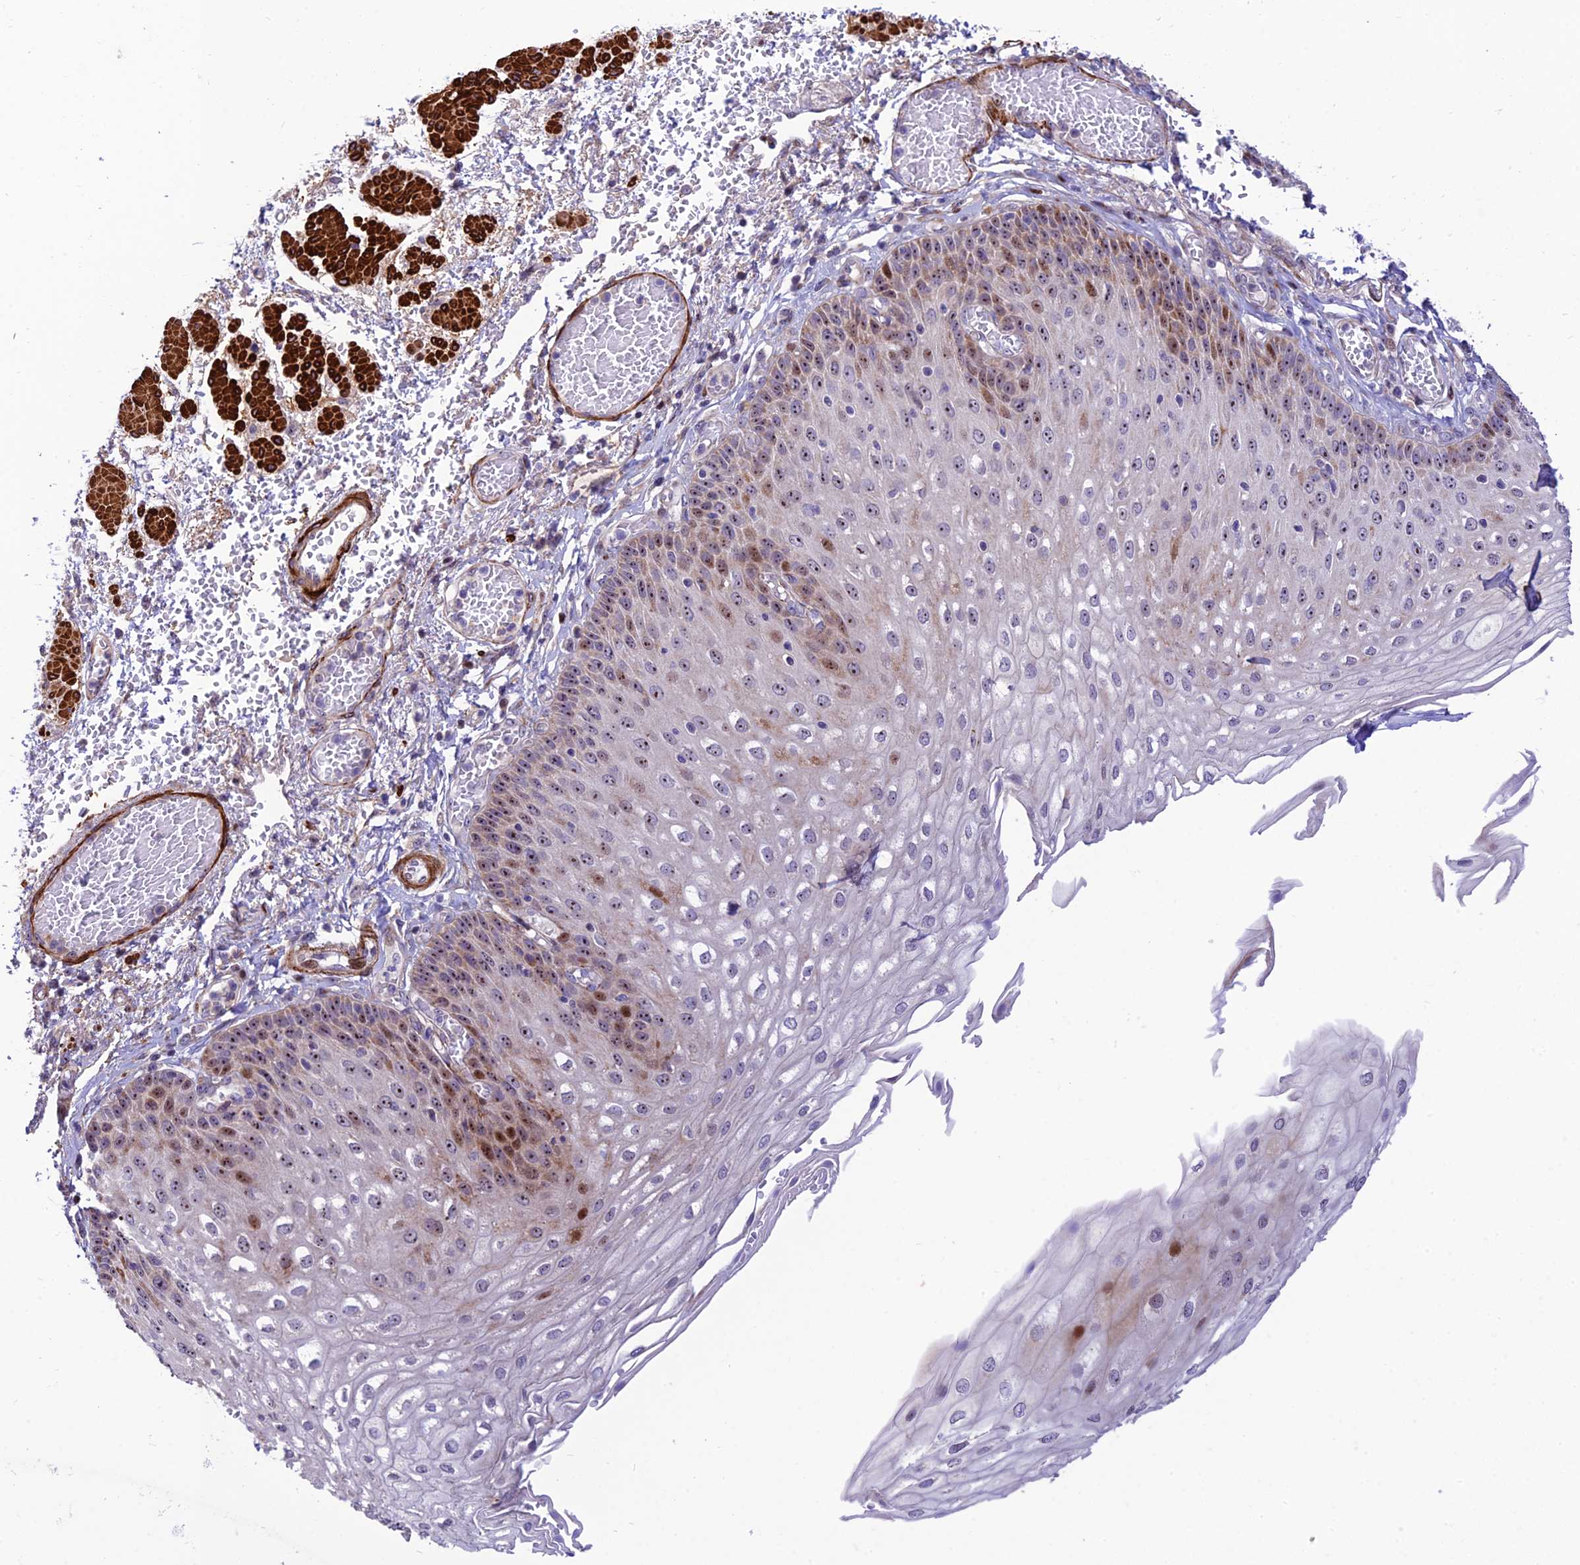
{"staining": {"intensity": "moderate", "quantity": ">75%", "location": "cytoplasmic/membranous,nuclear"}, "tissue": "esophagus", "cell_type": "Squamous epithelial cells", "image_type": "normal", "snomed": [{"axis": "morphology", "description": "Normal tissue, NOS"}, {"axis": "topography", "description": "Esophagus"}], "caption": "DAB (3,3'-diaminobenzidine) immunohistochemical staining of unremarkable esophagus exhibits moderate cytoplasmic/membranous,nuclear protein staining in approximately >75% of squamous epithelial cells. Nuclei are stained in blue.", "gene": "KBTBD7", "patient": {"sex": "male", "age": 81}}